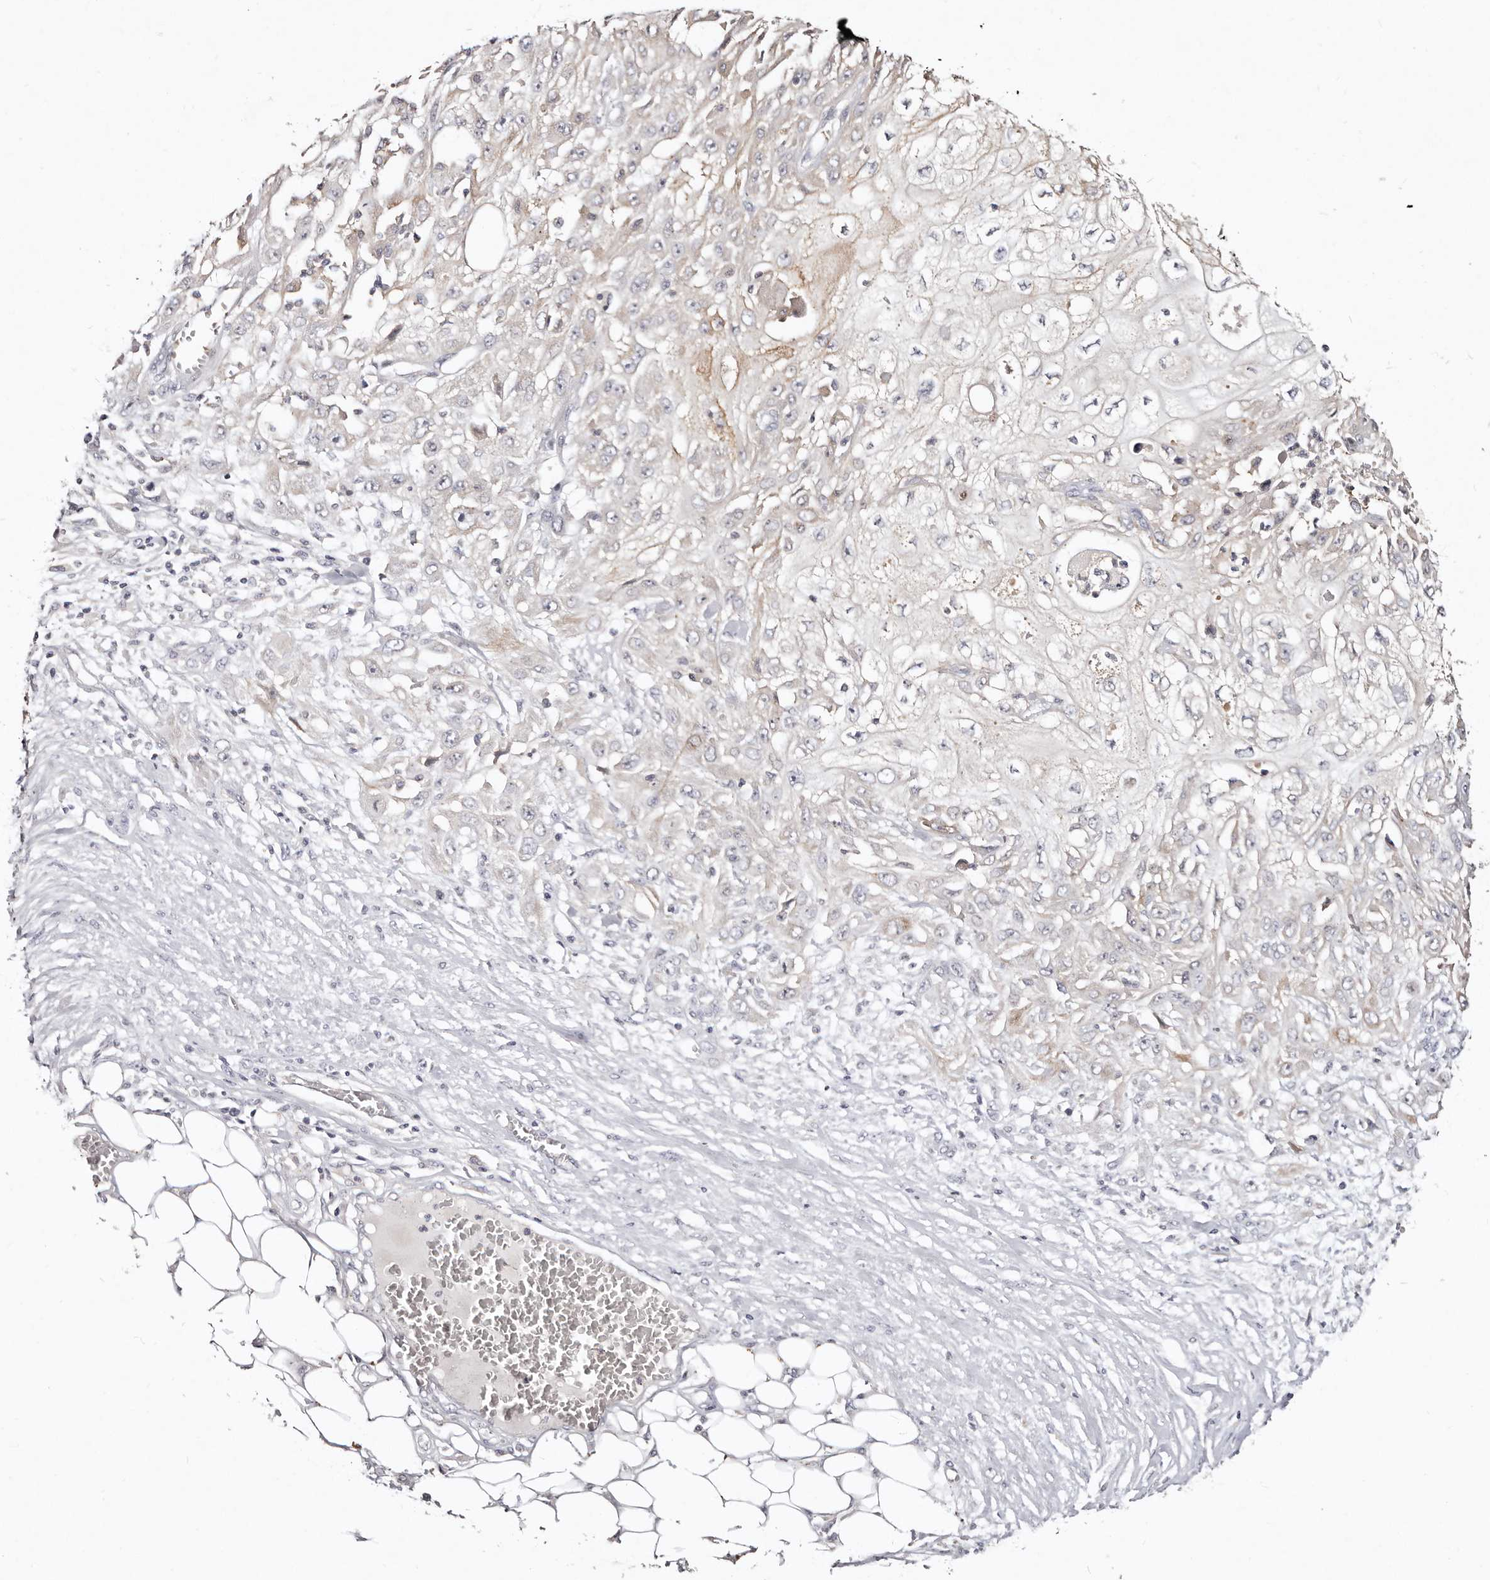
{"staining": {"intensity": "moderate", "quantity": "<25%", "location": "cytoplasmic/membranous"}, "tissue": "skin cancer", "cell_type": "Tumor cells", "image_type": "cancer", "snomed": [{"axis": "morphology", "description": "Squamous cell carcinoma, NOS"}, {"axis": "morphology", "description": "Squamous cell carcinoma, metastatic, NOS"}, {"axis": "topography", "description": "Skin"}, {"axis": "topography", "description": "Lymph node"}], "caption": "The image demonstrates a brown stain indicating the presence of a protein in the cytoplasmic/membranous of tumor cells in squamous cell carcinoma (skin).", "gene": "MRPS33", "patient": {"sex": "male", "age": 75}}